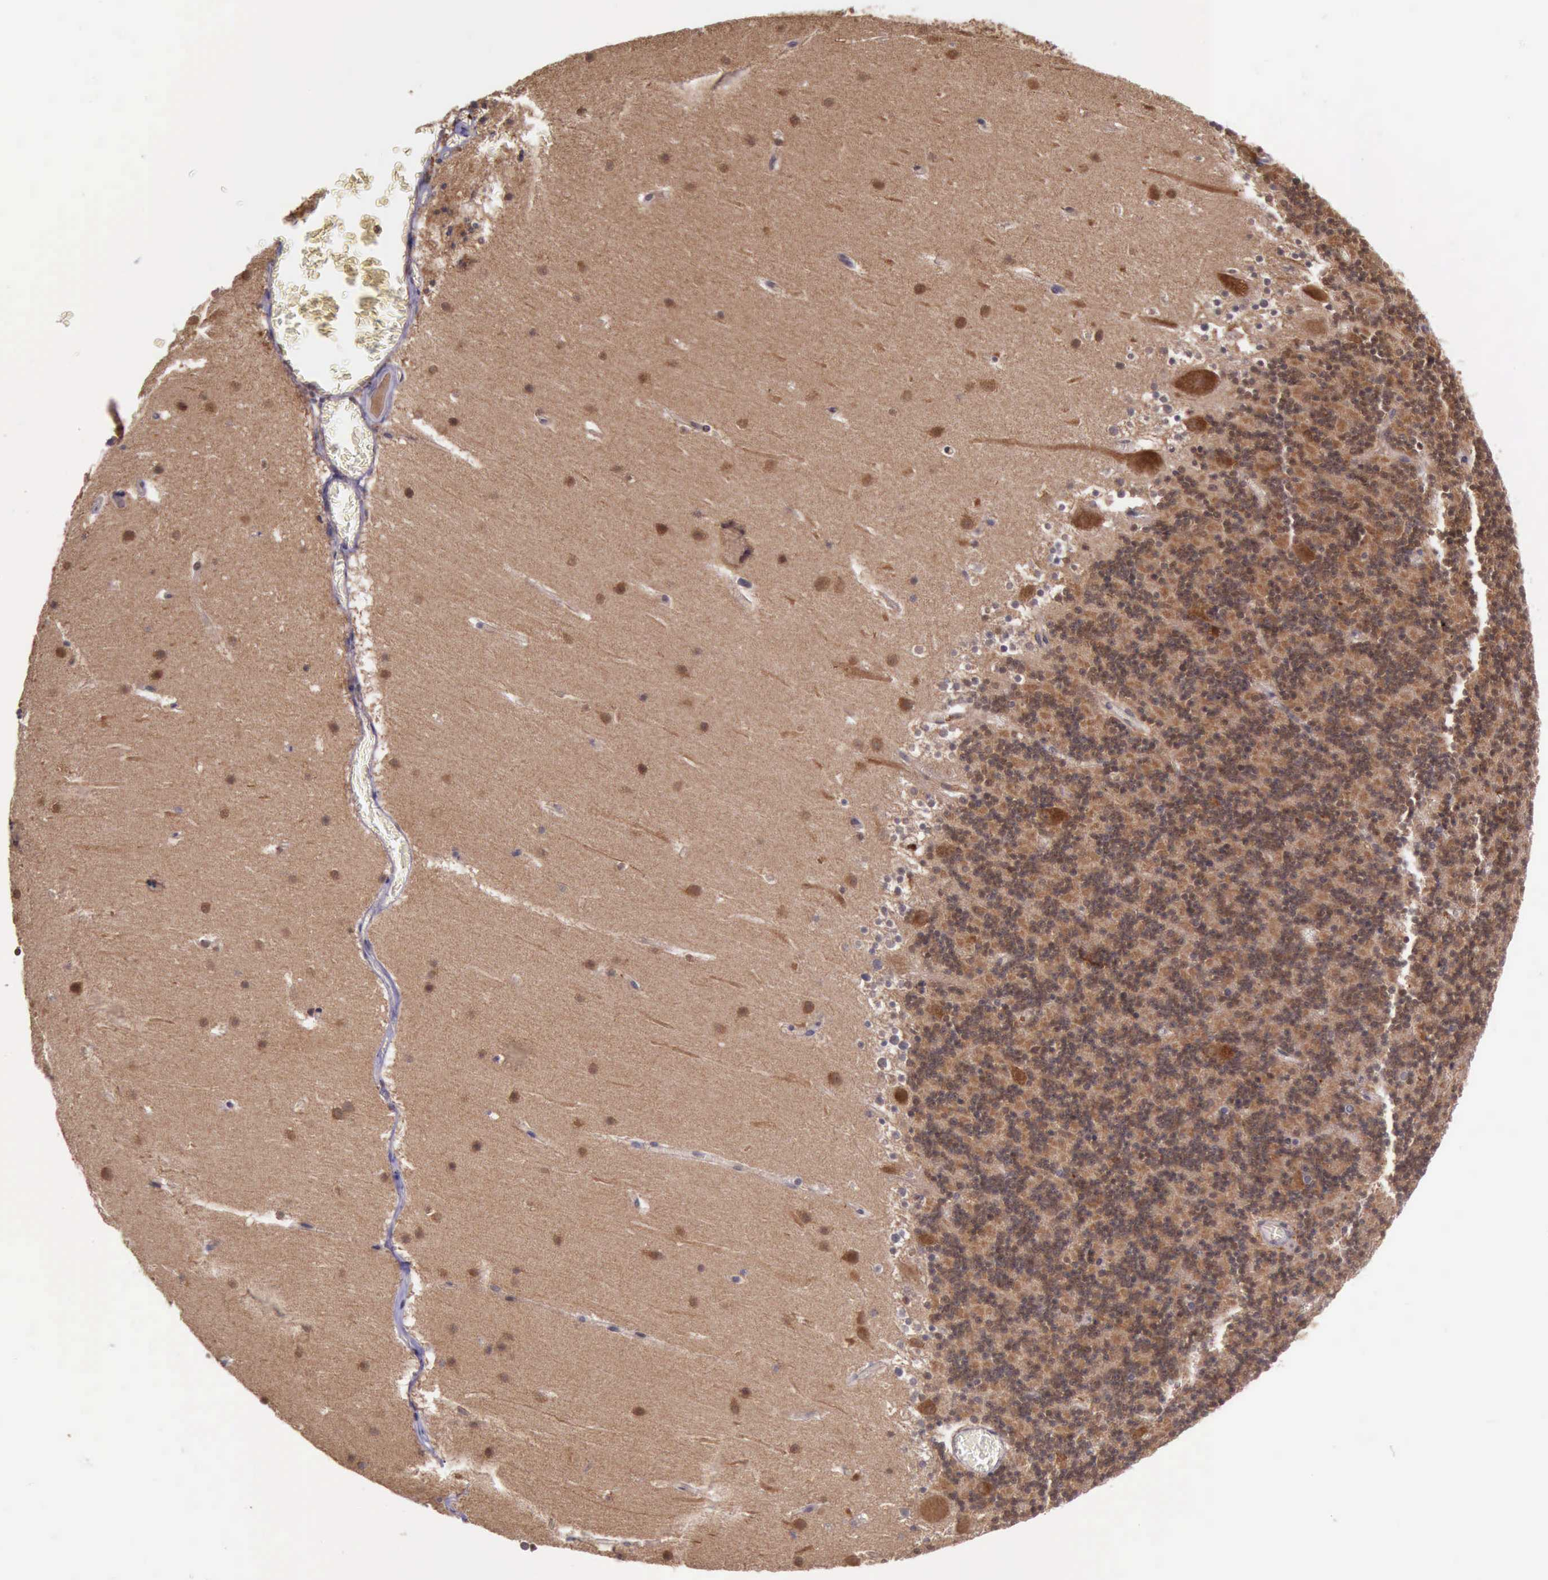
{"staining": {"intensity": "moderate", "quantity": ">75%", "location": "cytoplasmic/membranous"}, "tissue": "cerebellum", "cell_type": "Cells in granular layer", "image_type": "normal", "snomed": [{"axis": "morphology", "description": "Normal tissue, NOS"}, {"axis": "topography", "description": "Cerebellum"}], "caption": "Protein expression analysis of unremarkable cerebellum demonstrates moderate cytoplasmic/membranous staining in about >75% of cells in granular layer.", "gene": "ARMCX3", "patient": {"sex": "male", "age": 45}}